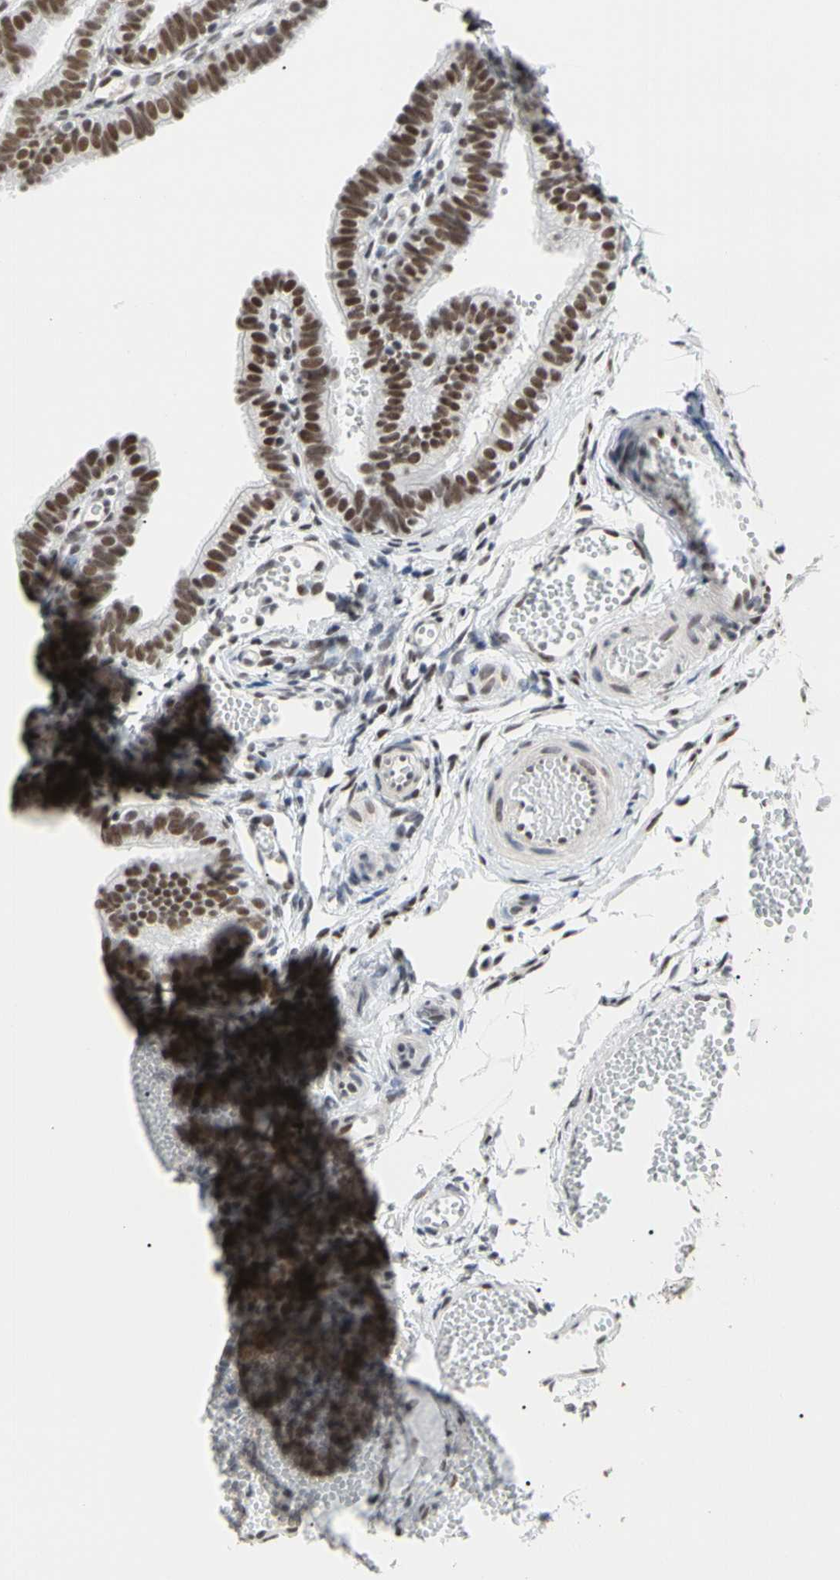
{"staining": {"intensity": "strong", "quantity": ">75%", "location": "nuclear"}, "tissue": "fallopian tube", "cell_type": "Glandular cells", "image_type": "normal", "snomed": [{"axis": "morphology", "description": "Normal tissue, NOS"}, {"axis": "topography", "description": "Fallopian tube"}, {"axis": "topography", "description": "Placenta"}], "caption": "Protein expression analysis of unremarkable human fallopian tube reveals strong nuclear positivity in approximately >75% of glandular cells.", "gene": "FAM98B", "patient": {"sex": "female", "age": 34}}